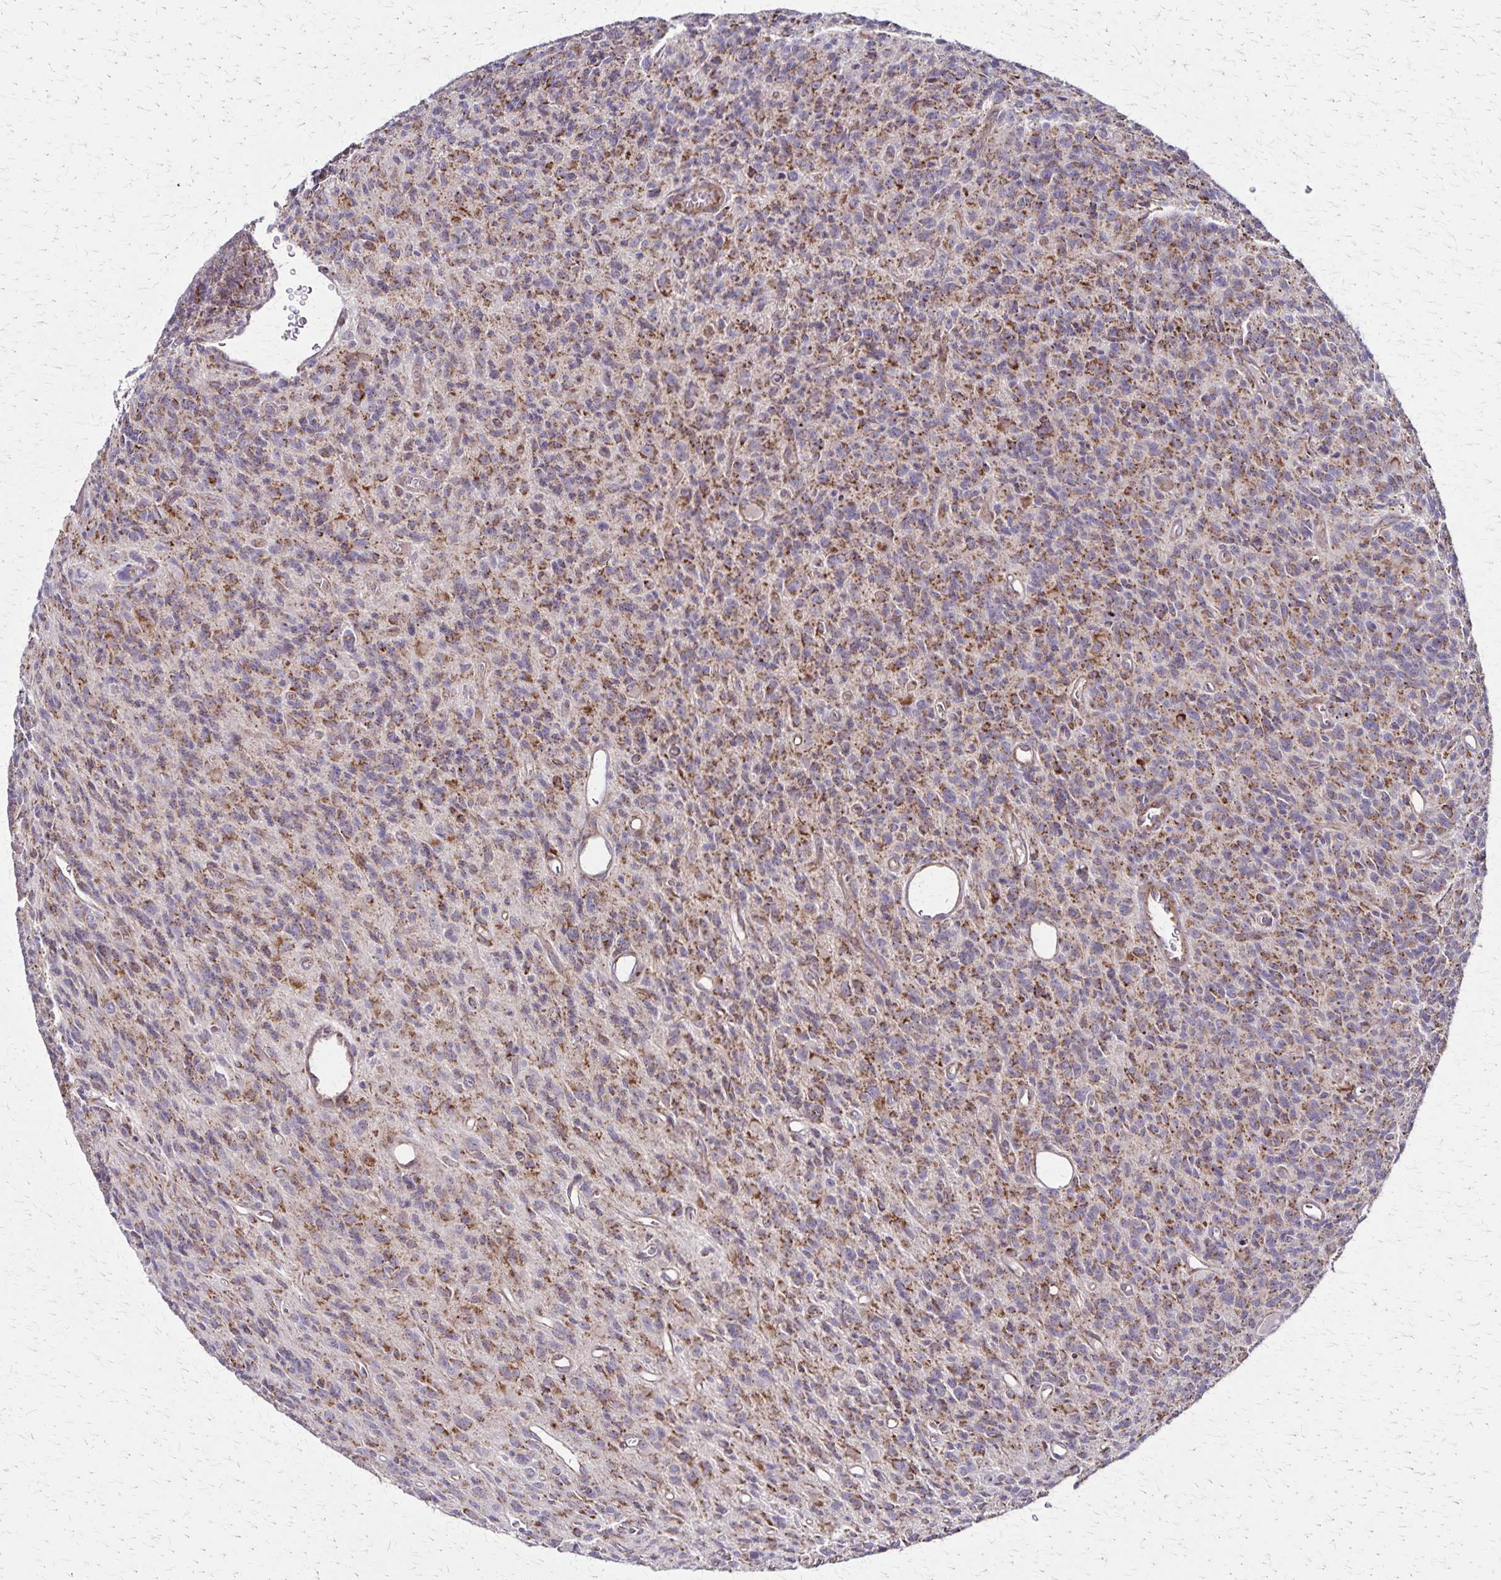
{"staining": {"intensity": "moderate", "quantity": ">75%", "location": "cytoplasmic/membranous"}, "tissue": "glioma", "cell_type": "Tumor cells", "image_type": "cancer", "snomed": [{"axis": "morphology", "description": "Glioma, malignant, High grade"}, {"axis": "topography", "description": "Brain"}], "caption": "This image exhibits malignant glioma (high-grade) stained with immunohistochemistry to label a protein in brown. The cytoplasmic/membranous of tumor cells show moderate positivity for the protein. Nuclei are counter-stained blue.", "gene": "NFS1", "patient": {"sex": "male", "age": 76}}